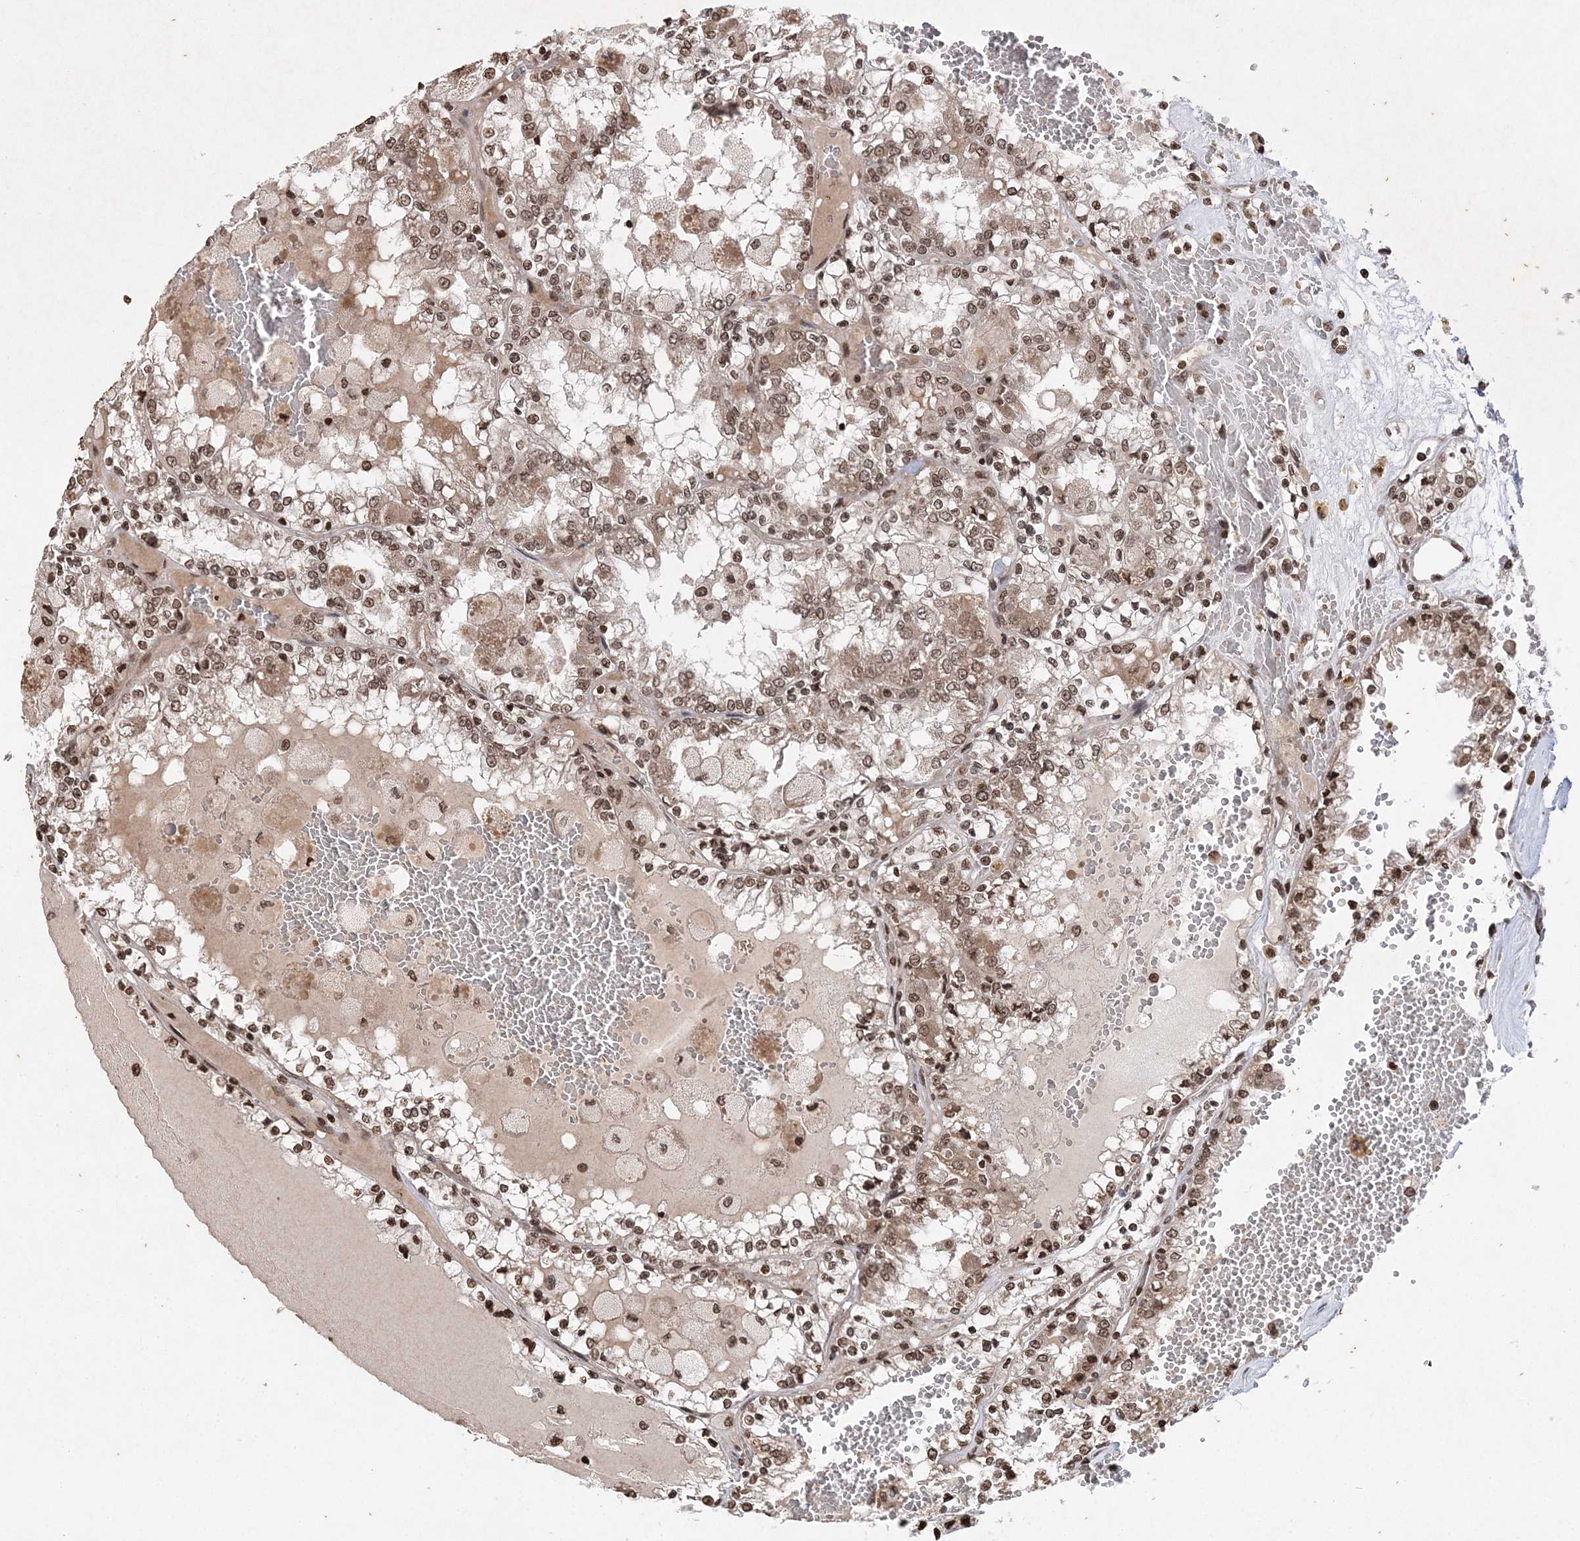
{"staining": {"intensity": "moderate", "quantity": ">75%", "location": "cytoplasmic/membranous,nuclear"}, "tissue": "renal cancer", "cell_type": "Tumor cells", "image_type": "cancer", "snomed": [{"axis": "morphology", "description": "Adenocarcinoma, NOS"}, {"axis": "topography", "description": "Kidney"}], "caption": "Human renal cancer stained for a protein (brown) displays moderate cytoplasmic/membranous and nuclear positive positivity in about >75% of tumor cells.", "gene": "NEDD9", "patient": {"sex": "female", "age": 56}}